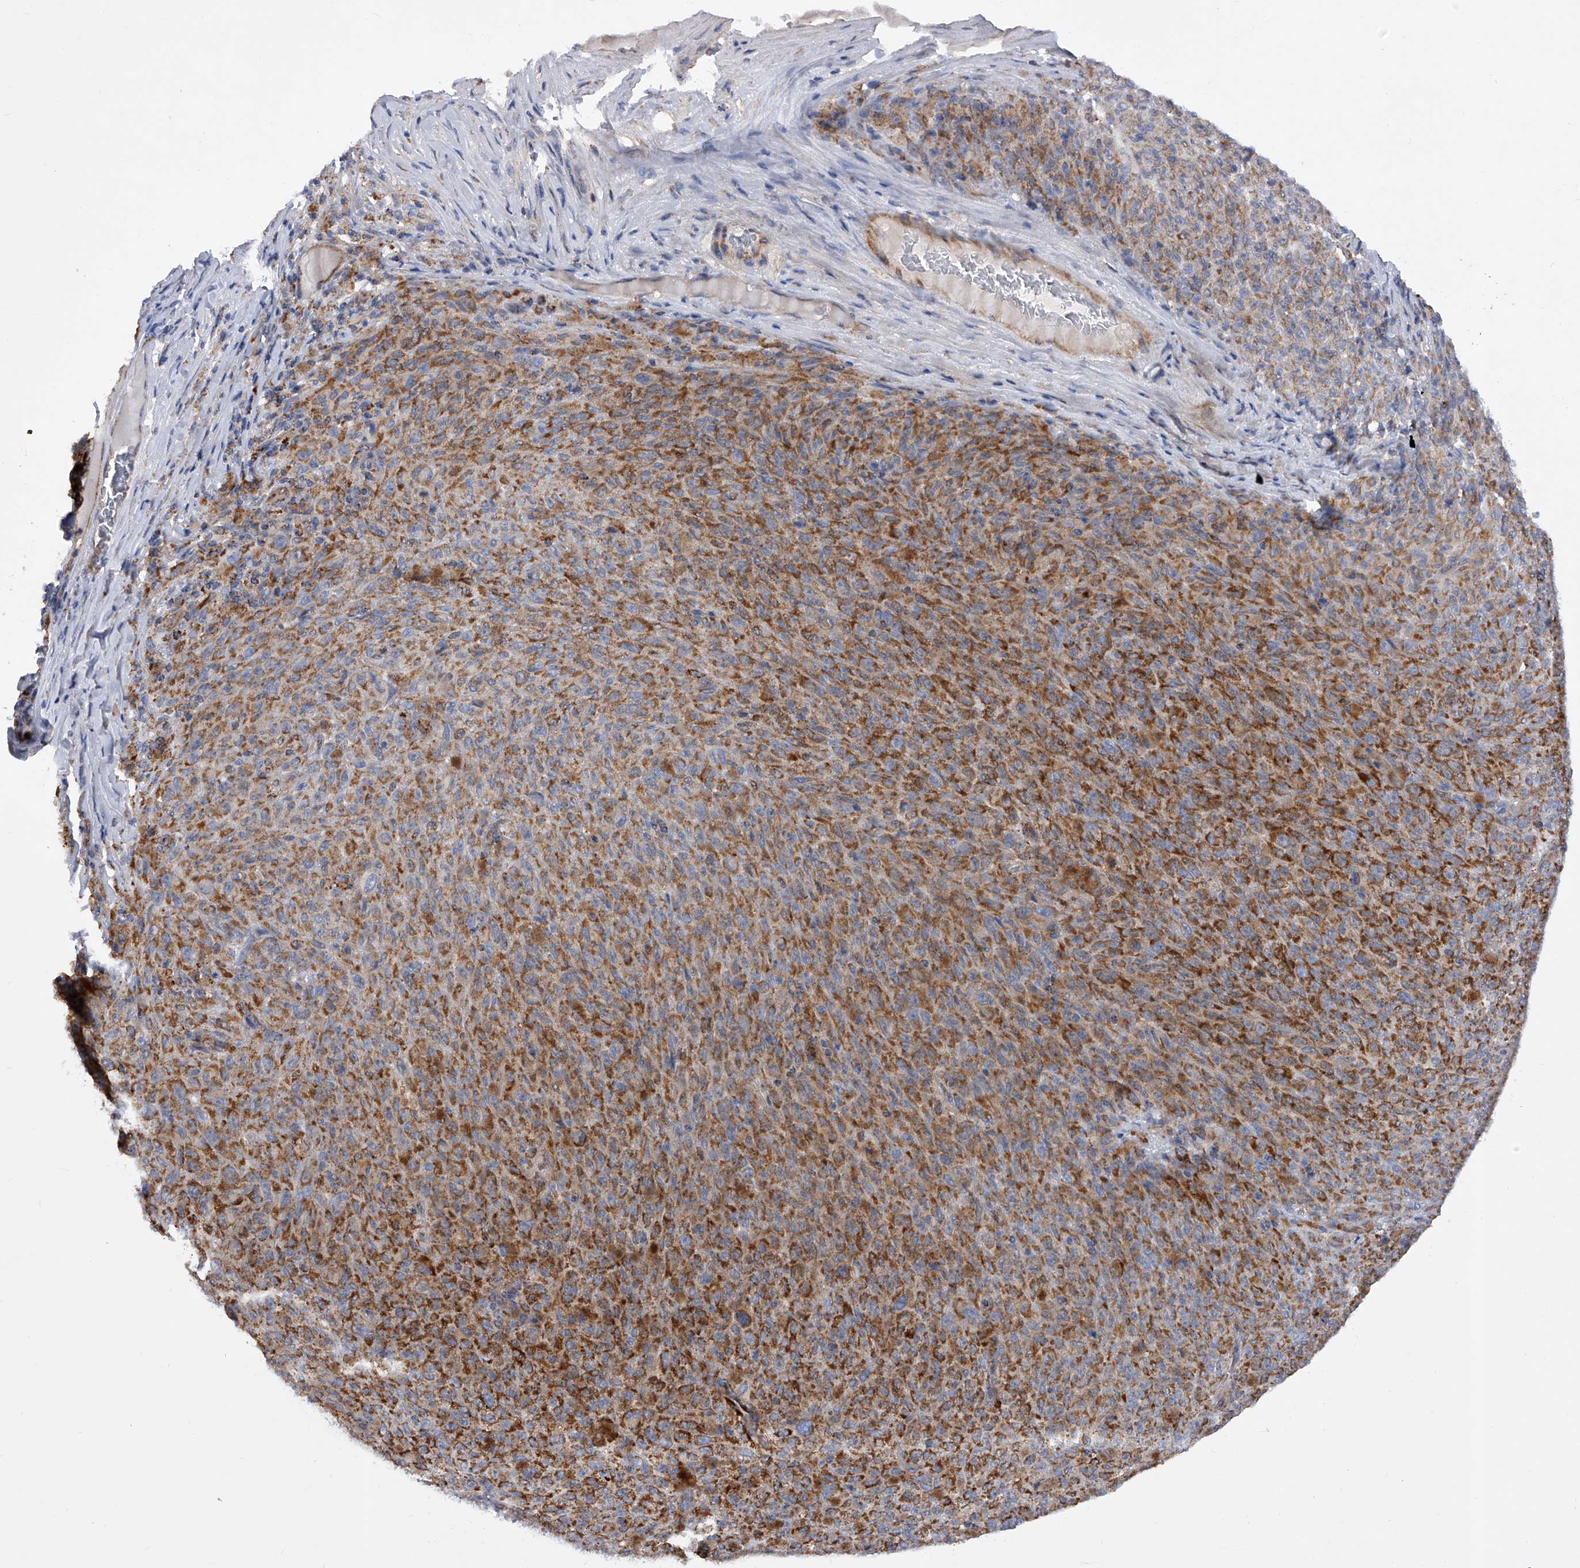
{"staining": {"intensity": "moderate", "quantity": ">75%", "location": "cytoplasmic/membranous"}, "tissue": "melanoma", "cell_type": "Tumor cells", "image_type": "cancer", "snomed": [{"axis": "morphology", "description": "Malignant melanoma, NOS"}, {"axis": "topography", "description": "Skin"}], "caption": "Tumor cells demonstrate medium levels of moderate cytoplasmic/membranous expression in about >75% of cells in melanoma.", "gene": "PDSS2", "patient": {"sex": "female", "age": 82}}